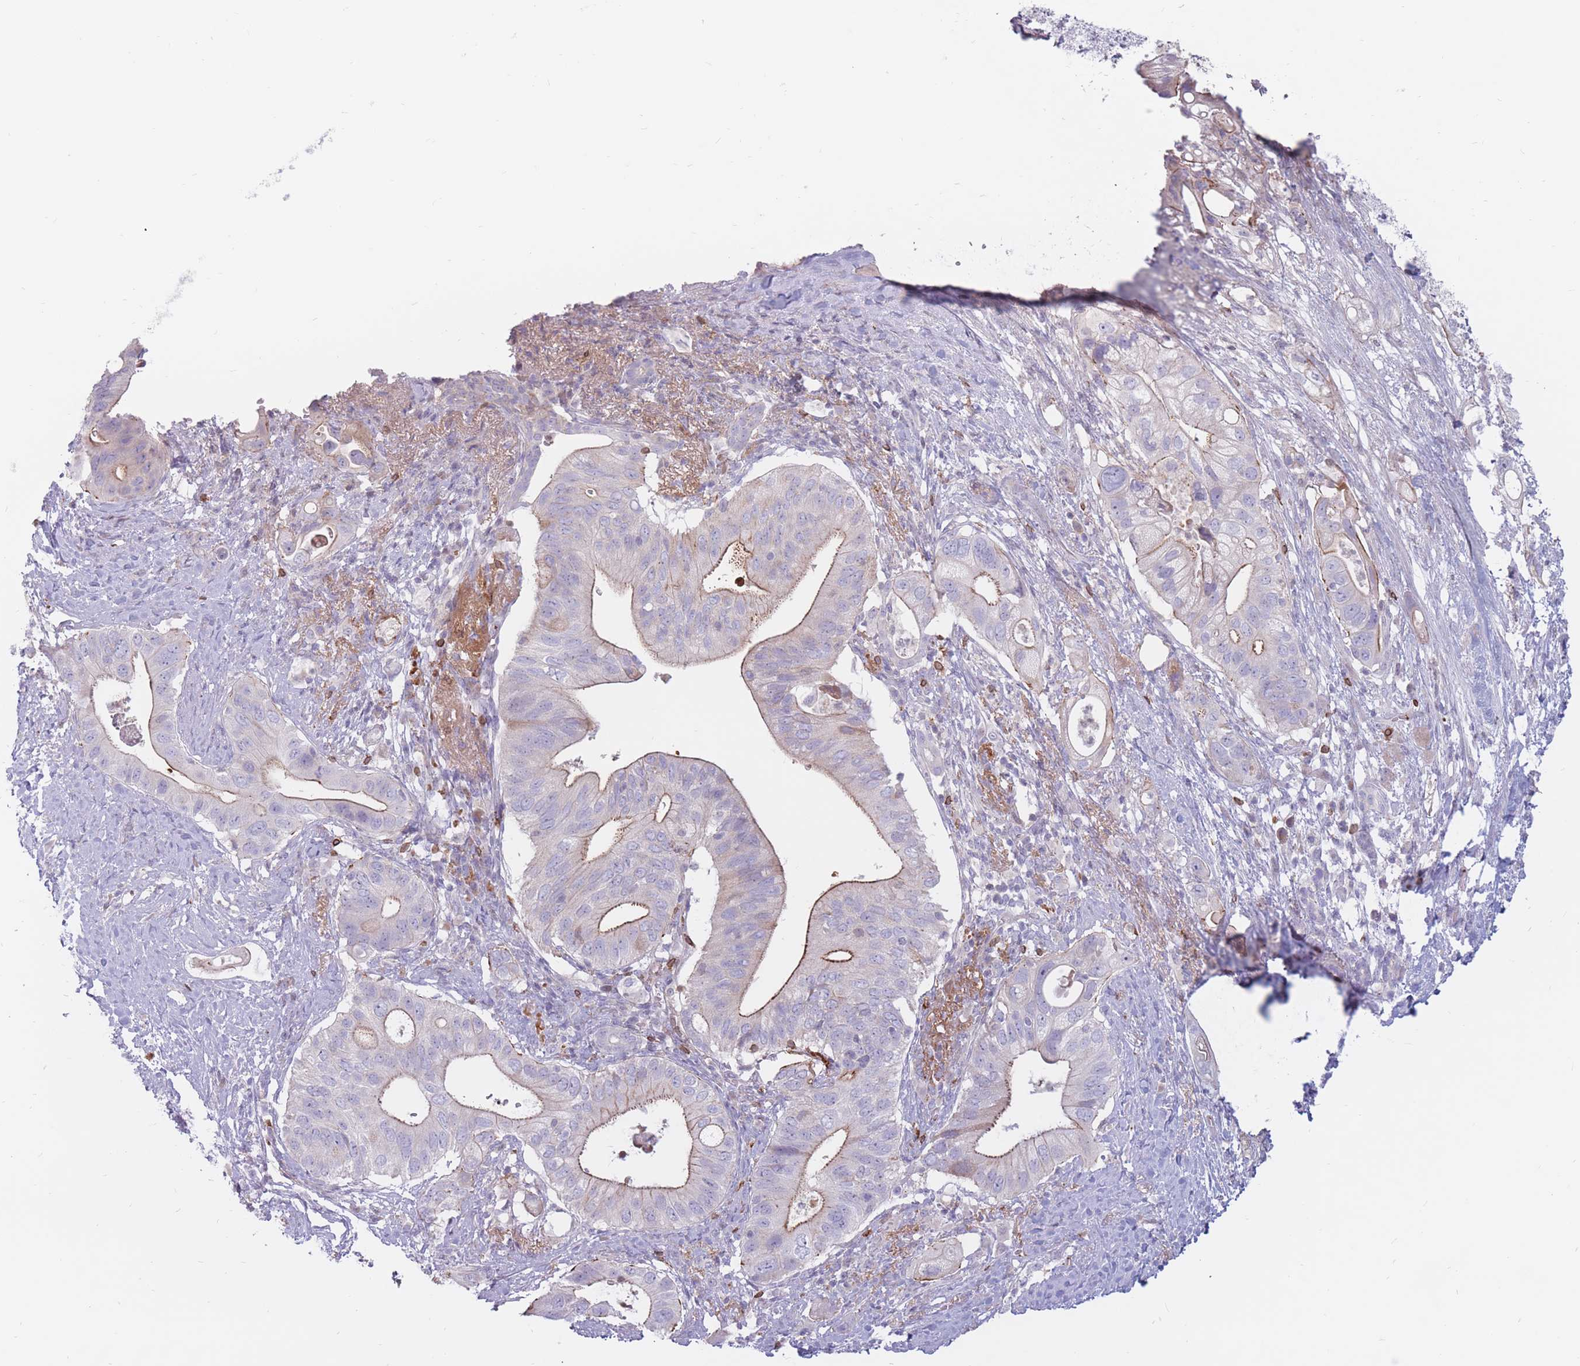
{"staining": {"intensity": "moderate", "quantity": "<25%", "location": "cytoplasmic/membranous"}, "tissue": "pancreatic cancer", "cell_type": "Tumor cells", "image_type": "cancer", "snomed": [{"axis": "morphology", "description": "Adenocarcinoma, NOS"}, {"axis": "topography", "description": "Pancreas"}], "caption": "About <25% of tumor cells in pancreatic adenocarcinoma display moderate cytoplasmic/membranous protein staining as visualized by brown immunohistochemical staining.", "gene": "PTGDR", "patient": {"sex": "female", "age": 72}}